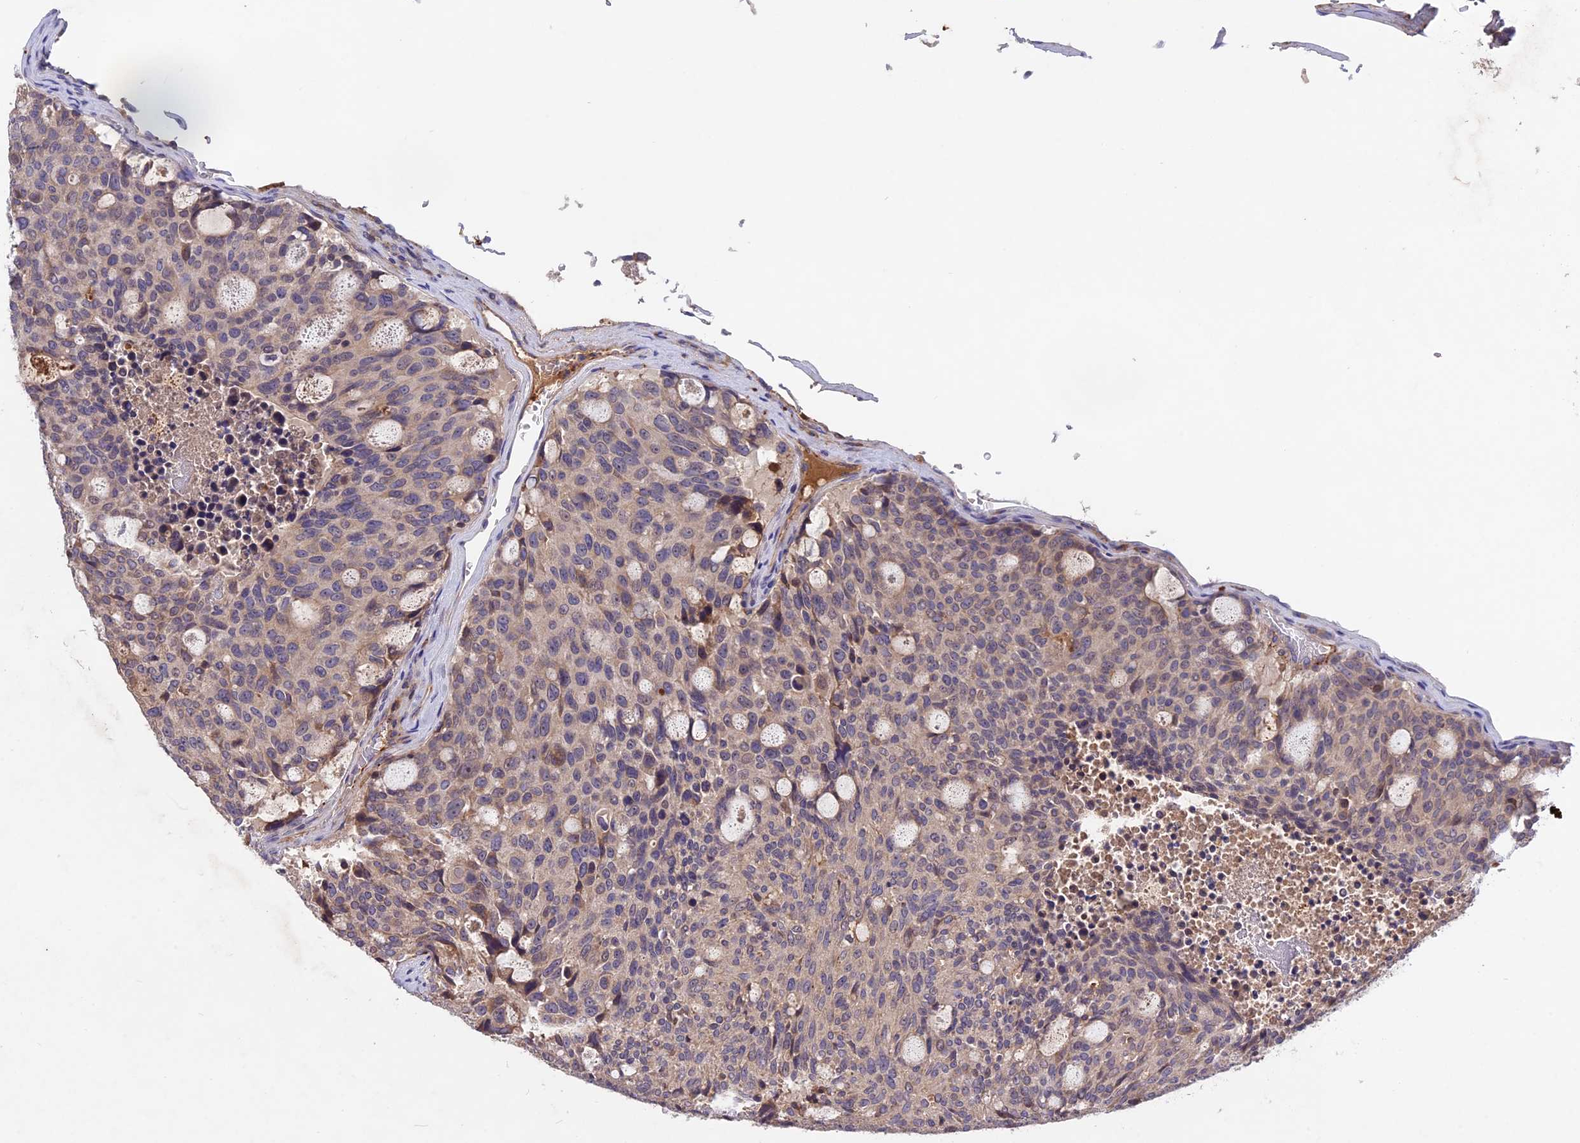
{"staining": {"intensity": "weak", "quantity": "25%-75%", "location": "cytoplasmic/membranous"}, "tissue": "carcinoid", "cell_type": "Tumor cells", "image_type": "cancer", "snomed": [{"axis": "morphology", "description": "Carcinoid, malignant, NOS"}, {"axis": "topography", "description": "Pancreas"}], "caption": "Carcinoid stained for a protein (brown) demonstrates weak cytoplasmic/membranous positive staining in approximately 25%-75% of tumor cells.", "gene": "ADO", "patient": {"sex": "female", "age": 54}}